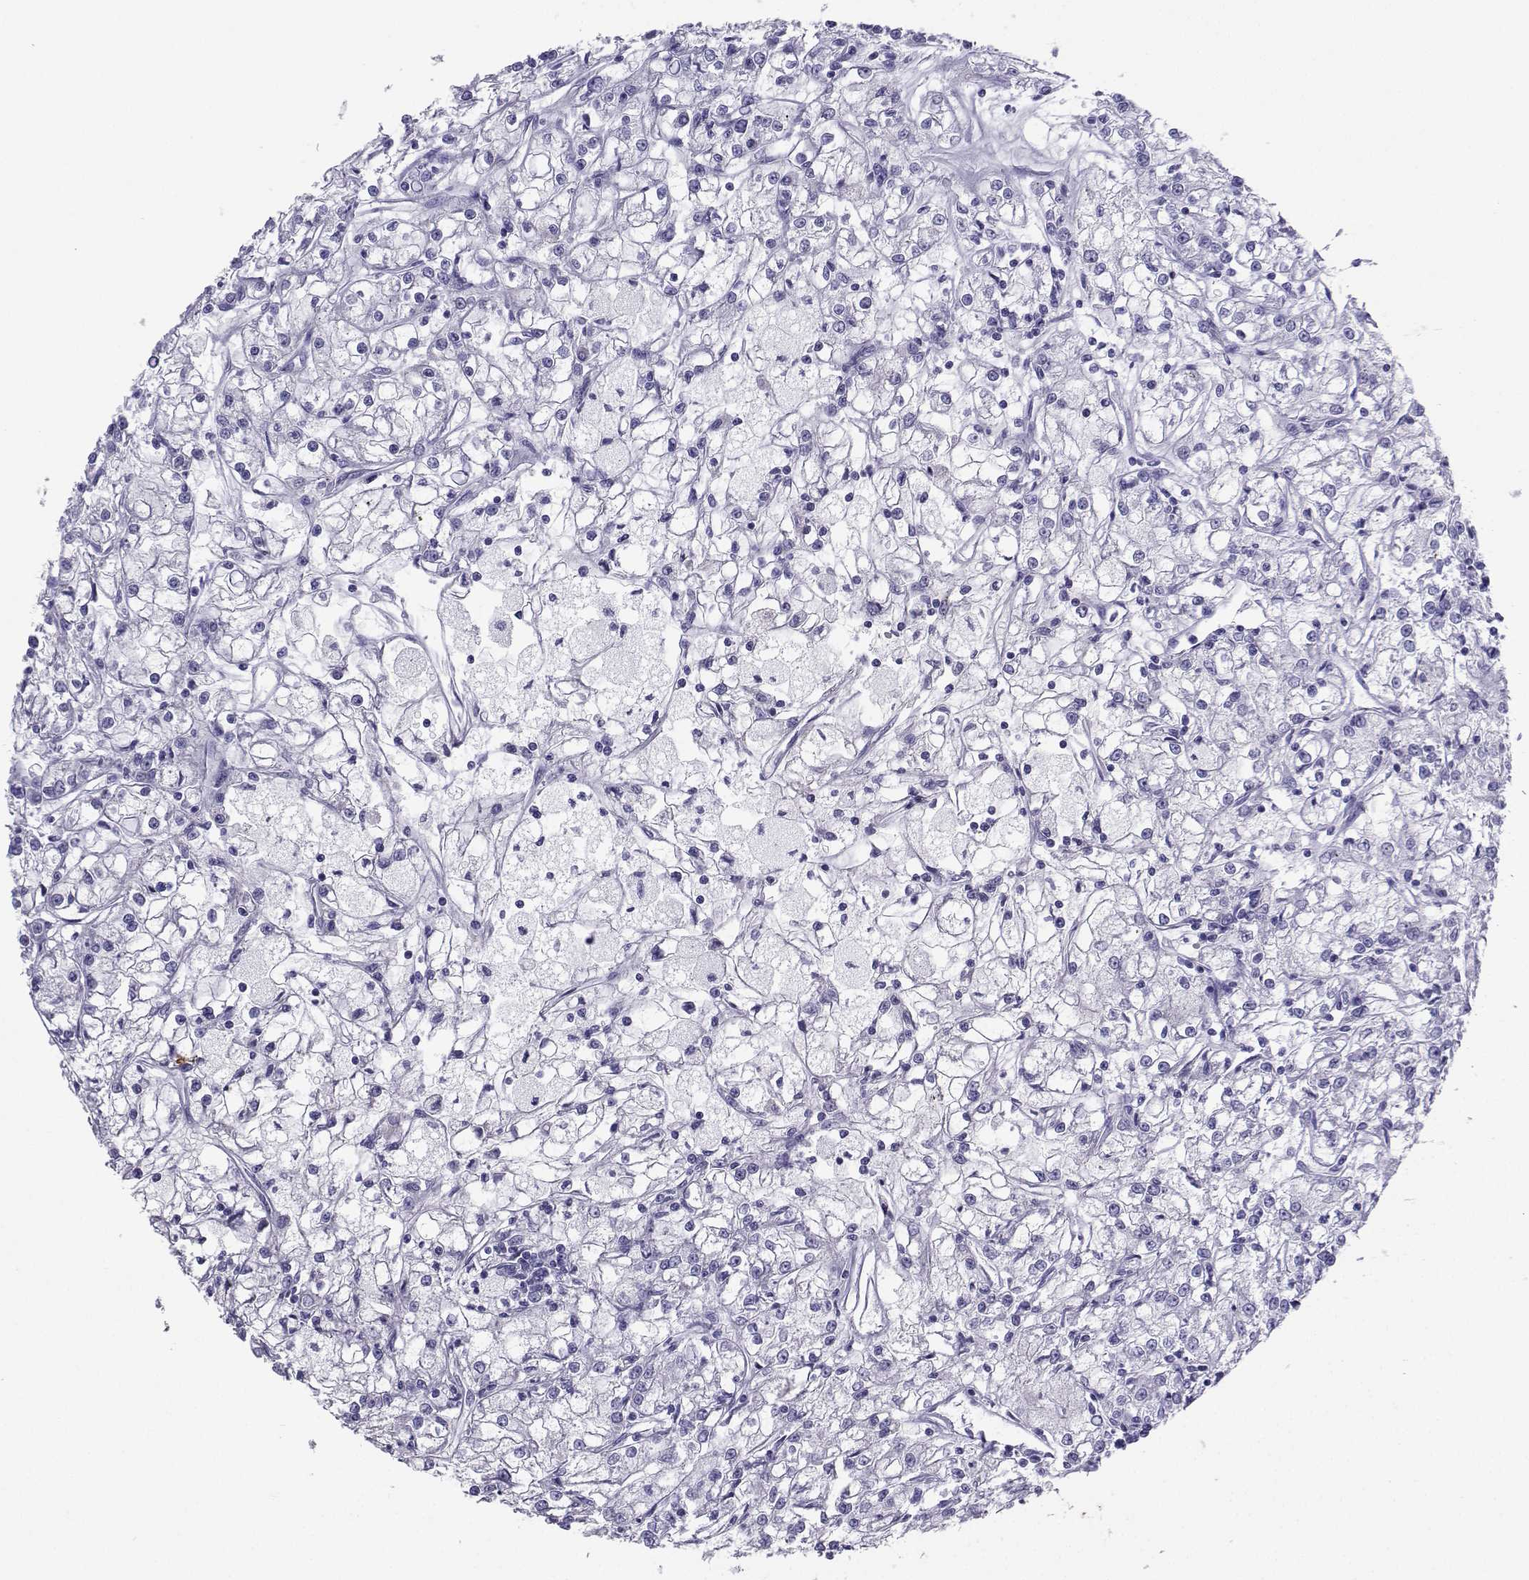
{"staining": {"intensity": "negative", "quantity": "none", "location": "none"}, "tissue": "renal cancer", "cell_type": "Tumor cells", "image_type": "cancer", "snomed": [{"axis": "morphology", "description": "Adenocarcinoma, NOS"}, {"axis": "topography", "description": "Kidney"}], "caption": "The histopathology image demonstrates no significant expression in tumor cells of adenocarcinoma (renal).", "gene": "LORICRIN", "patient": {"sex": "female", "age": 59}}